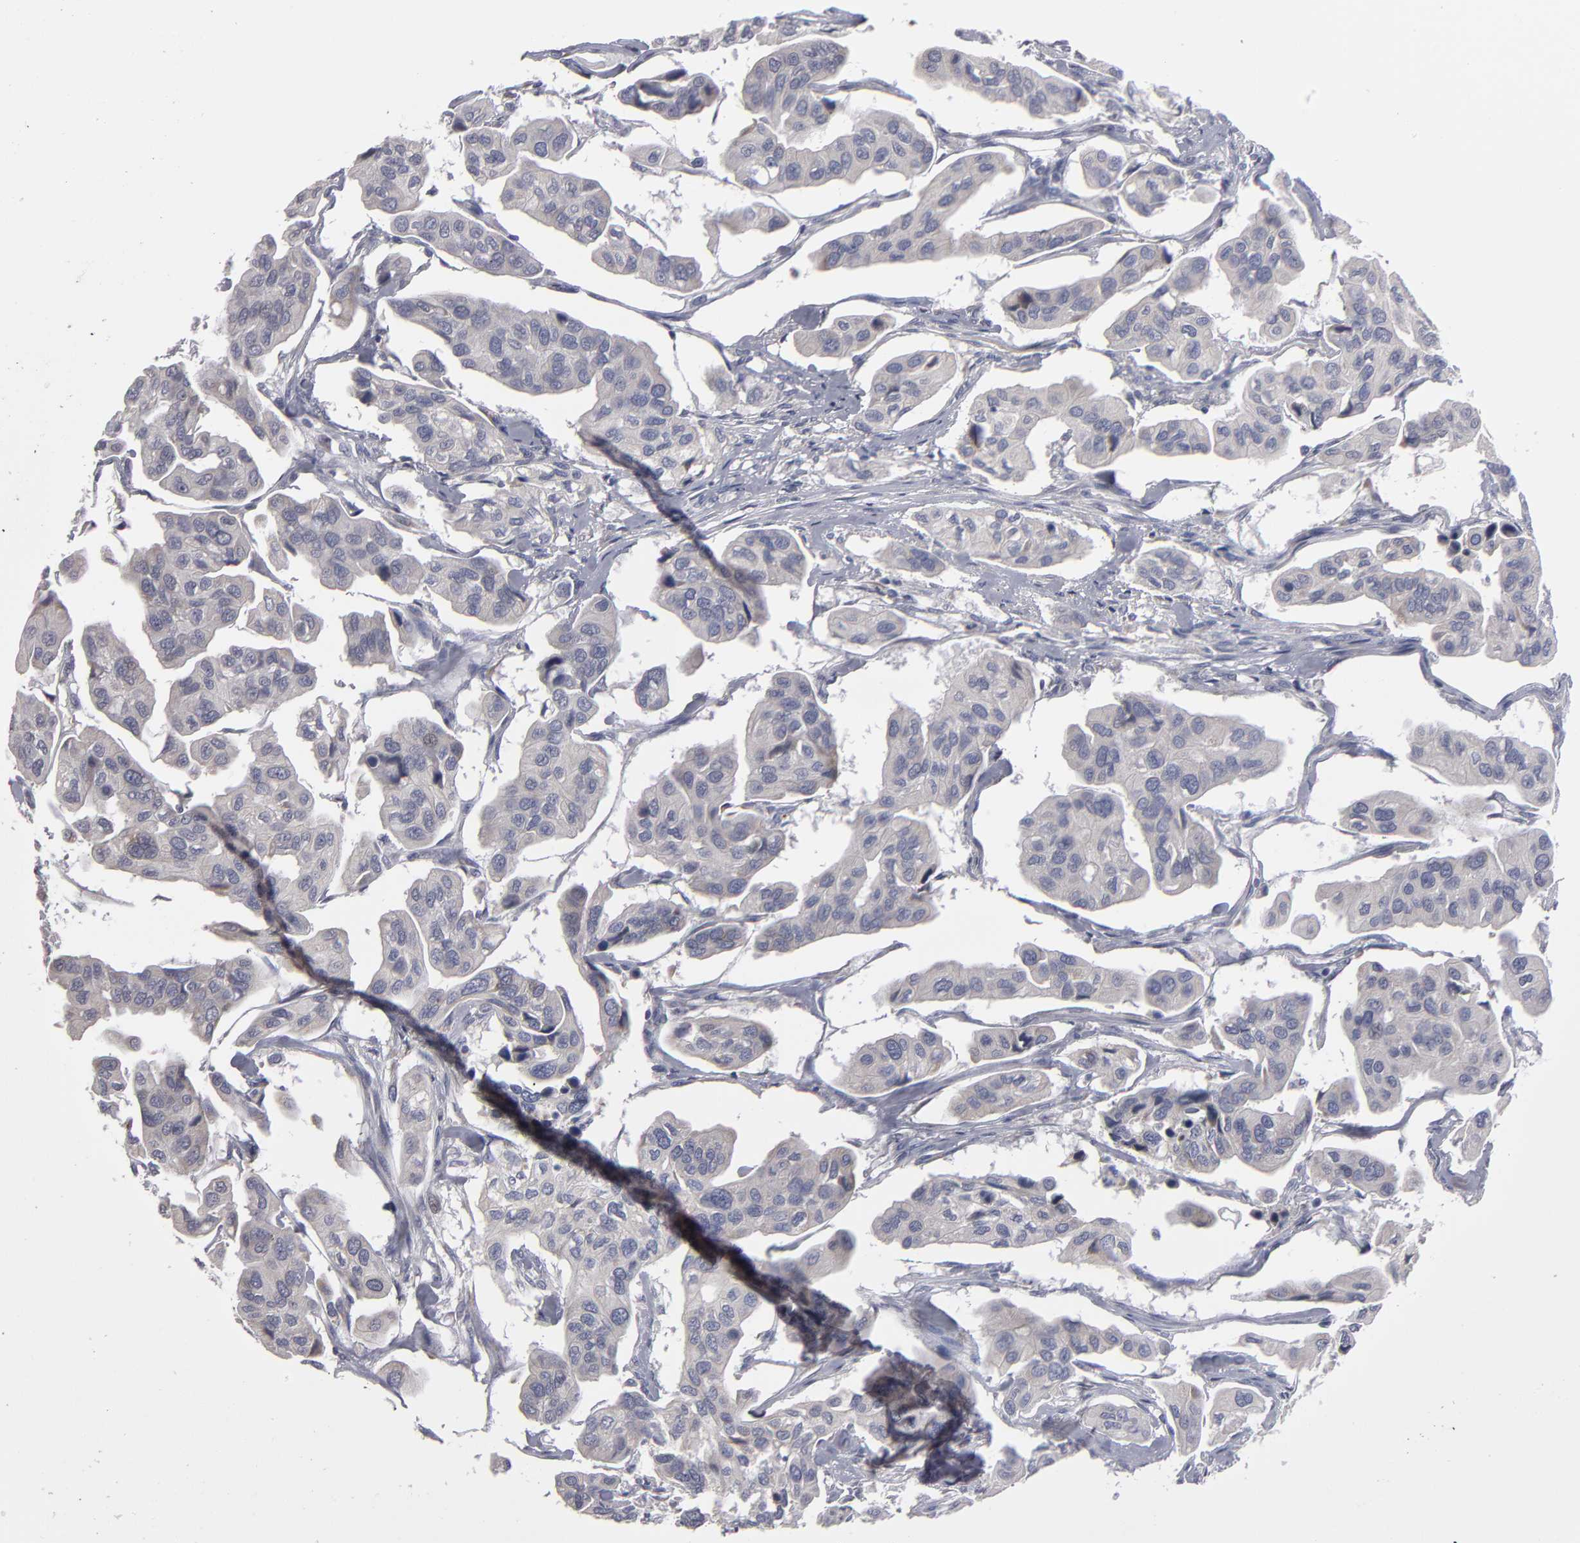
{"staining": {"intensity": "weak", "quantity": ">75%", "location": "cytoplasmic/membranous,nuclear"}, "tissue": "urothelial cancer", "cell_type": "Tumor cells", "image_type": "cancer", "snomed": [{"axis": "morphology", "description": "Adenocarcinoma, NOS"}, {"axis": "topography", "description": "Urinary bladder"}], "caption": "Weak cytoplasmic/membranous and nuclear positivity is seen in approximately >75% of tumor cells in urothelial cancer.", "gene": "CCDC80", "patient": {"sex": "male", "age": 61}}